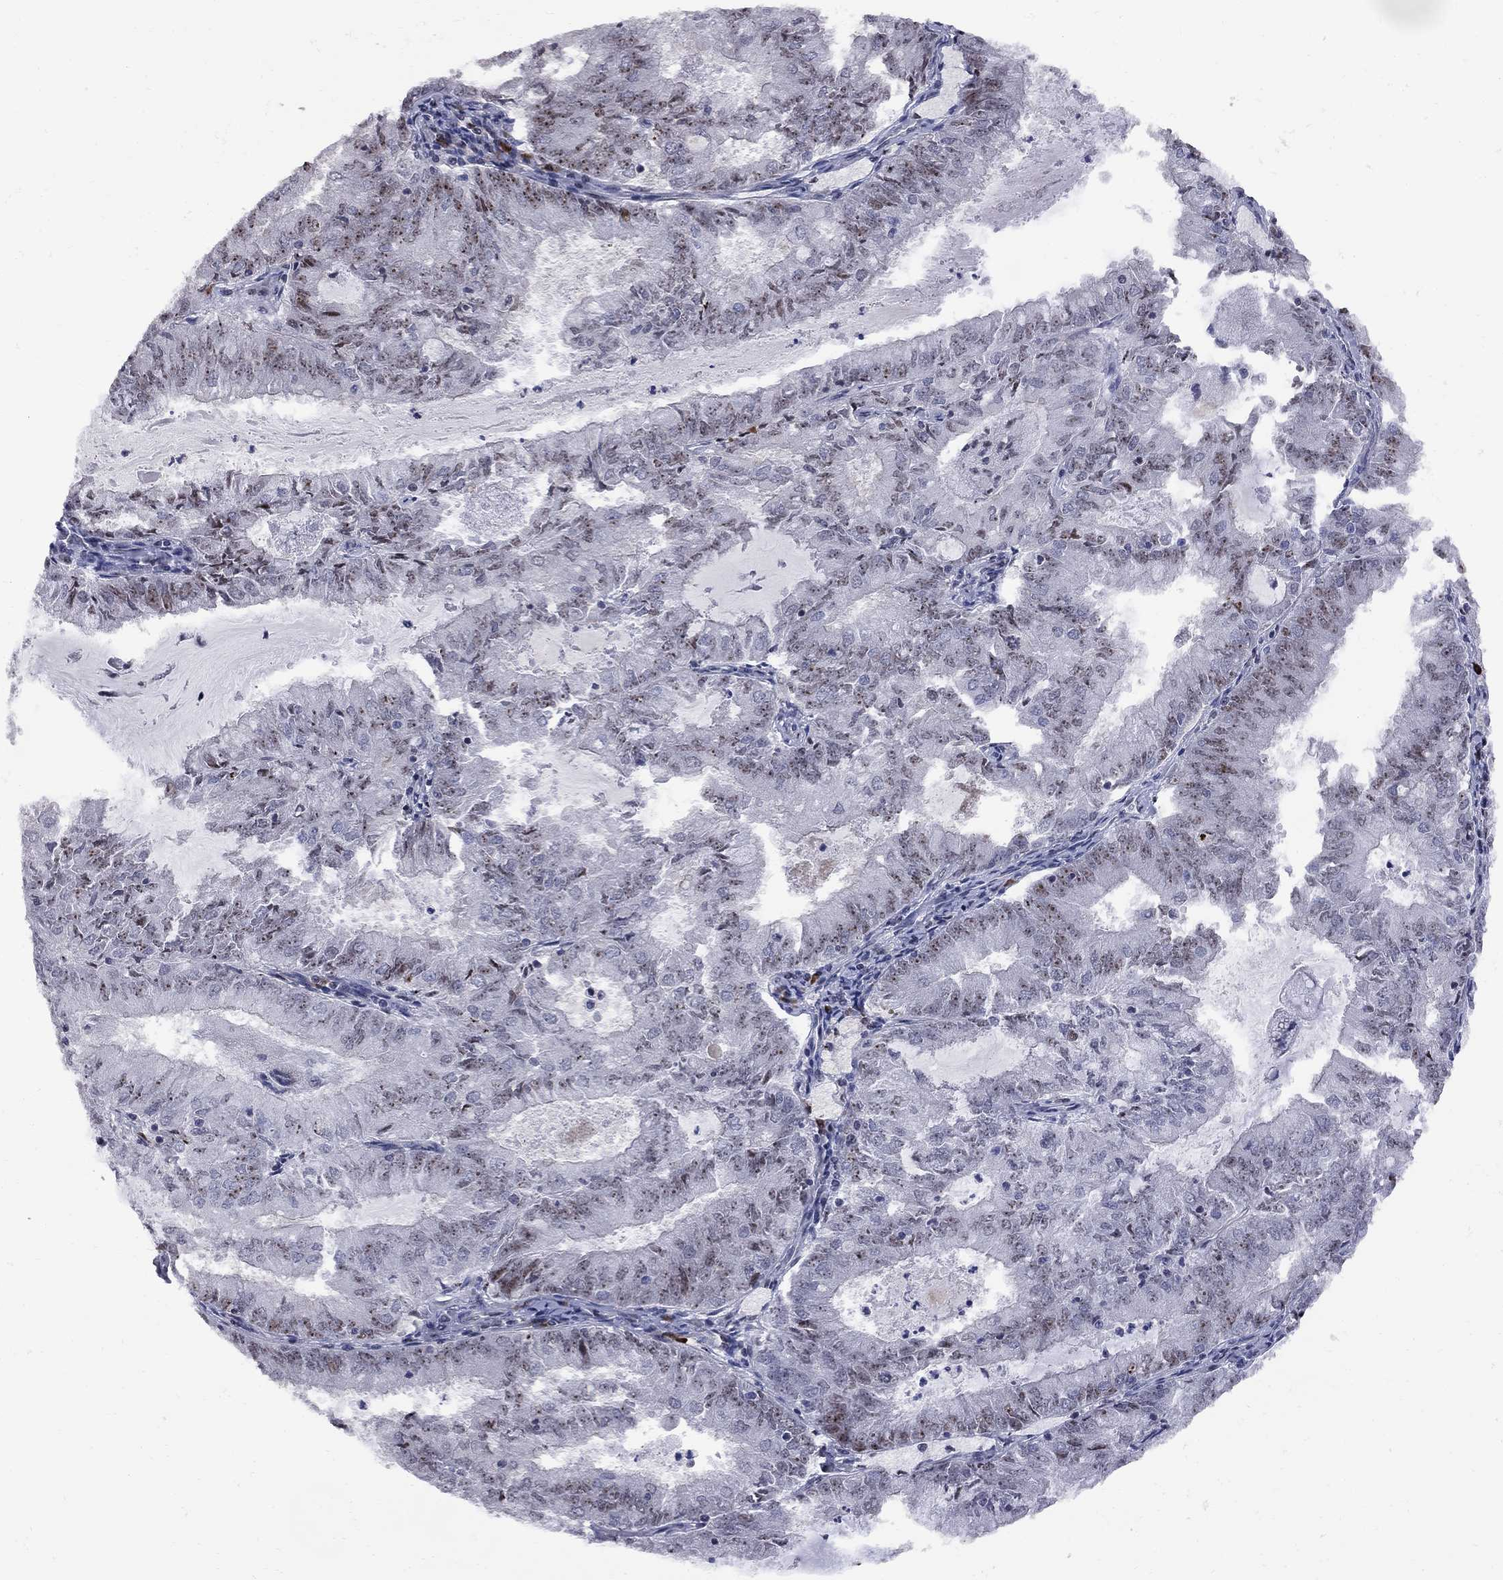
{"staining": {"intensity": "moderate", "quantity": "<25%", "location": "nuclear"}, "tissue": "endometrial cancer", "cell_type": "Tumor cells", "image_type": "cancer", "snomed": [{"axis": "morphology", "description": "Adenocarcinoma, NOS"}, {"axis": "topography", "description": "Endometrium"}], "caption": "A brown stain labels moderate nuclear staining of a protein in human endometrial cancer tumor cells.", "gene": "DHX33", "patient": {"sex": "female", "age": 57}}